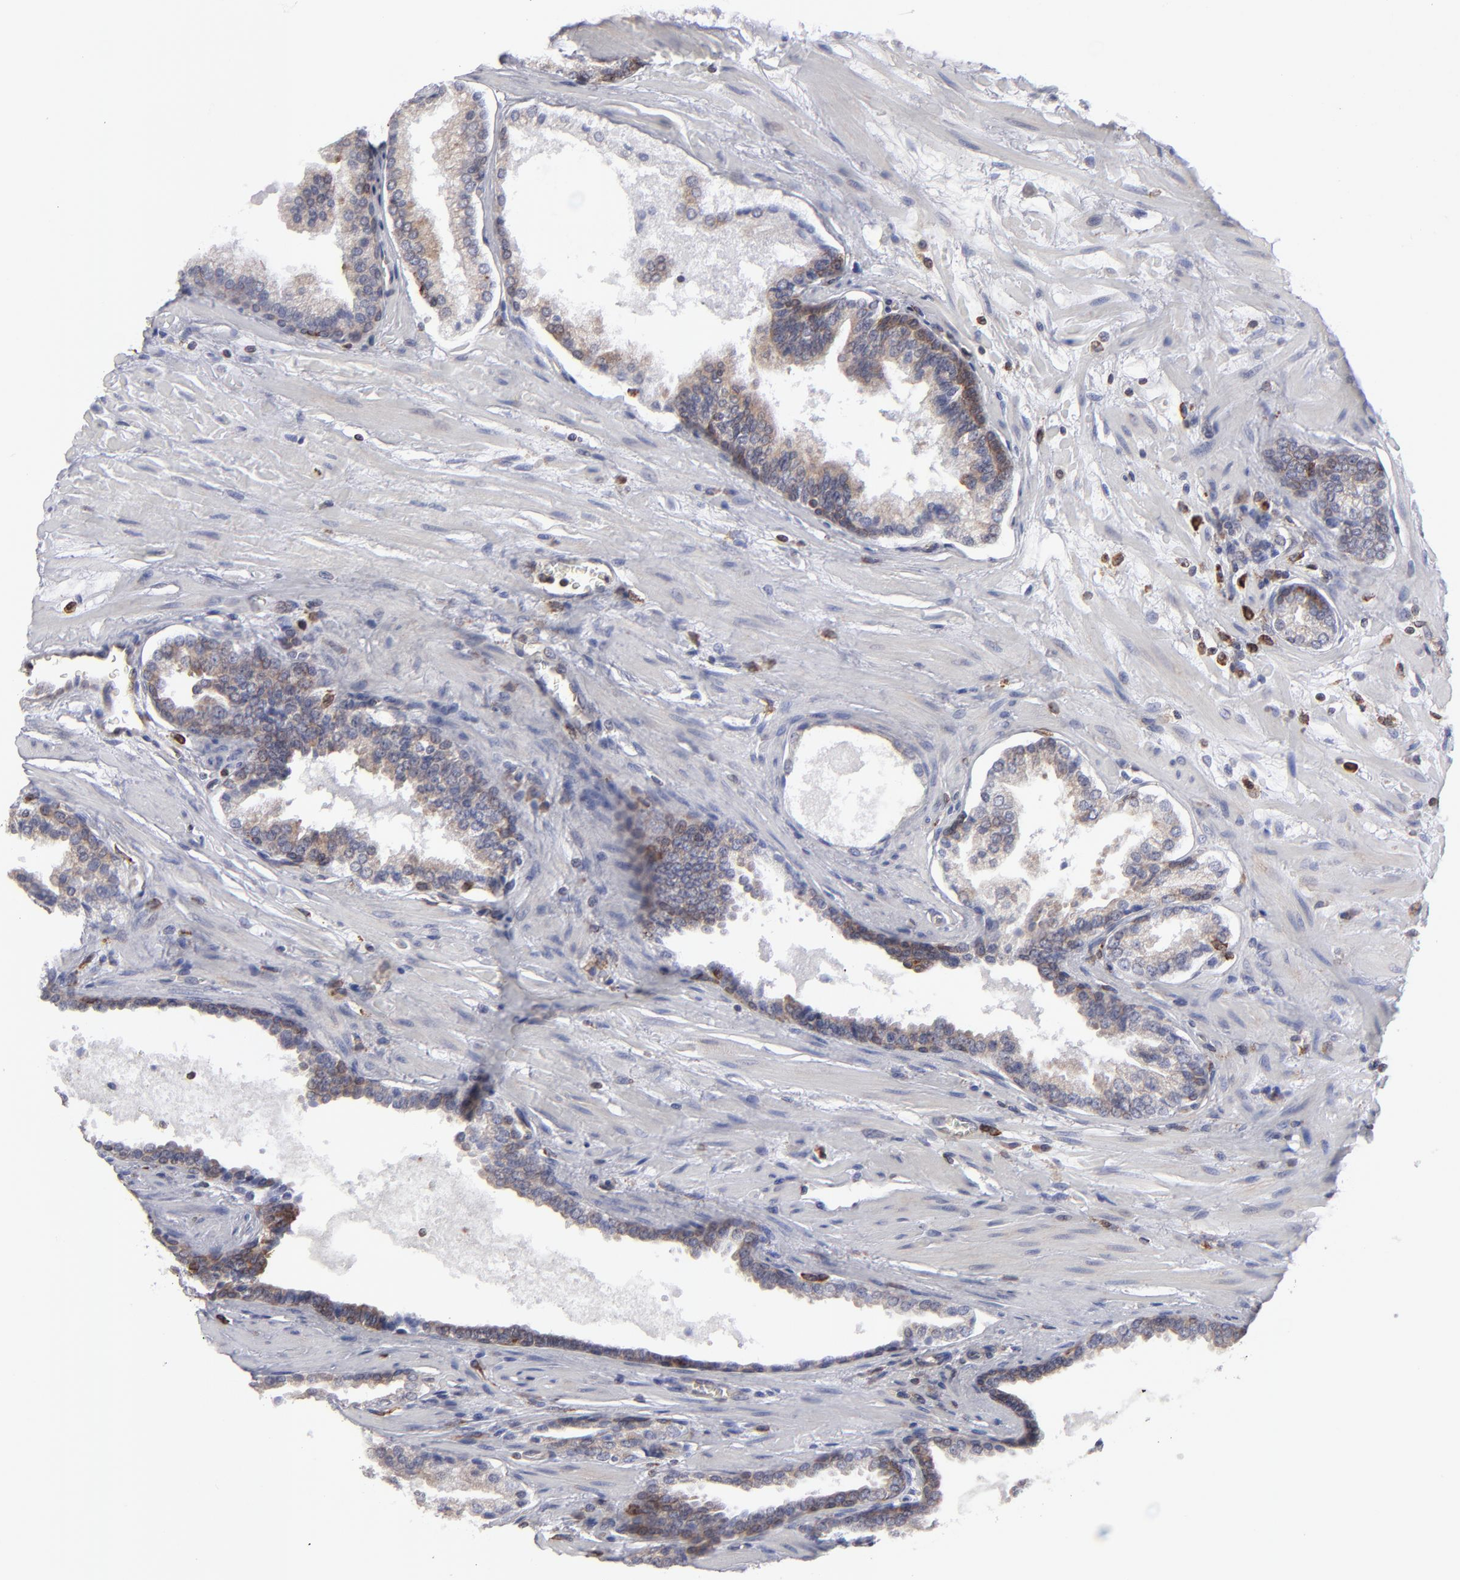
{"staining": {"intensity": "weak", "quantity": ">75%", "location": "cytoplasmic/membranous"}, "tissue": "prostate cancer", "cell_type": "Tumor cells", "image_type": "cancer", "snomed": [{"axis": "morphology", "description": "Adenocarcinoma, Medium grade"}, {"axis": "topography", "description": "Prostate"}], "caption": "The photomicrograph demonstrates immunohistochemical staining of prostate medium-grade adenocarcinoma. There is weak cytoplasmic/membranous staining is appreciated in about >75% of tumor cells. The staining was performed using DAB (3,3'-diaminobenzidine) to visualize the protein expression in brown, while the nuclei were stained in blue with hematoxylin (Magnification: 20x).", "gene": "TMX1", "patient": {"sex": "male", "age": 60}}